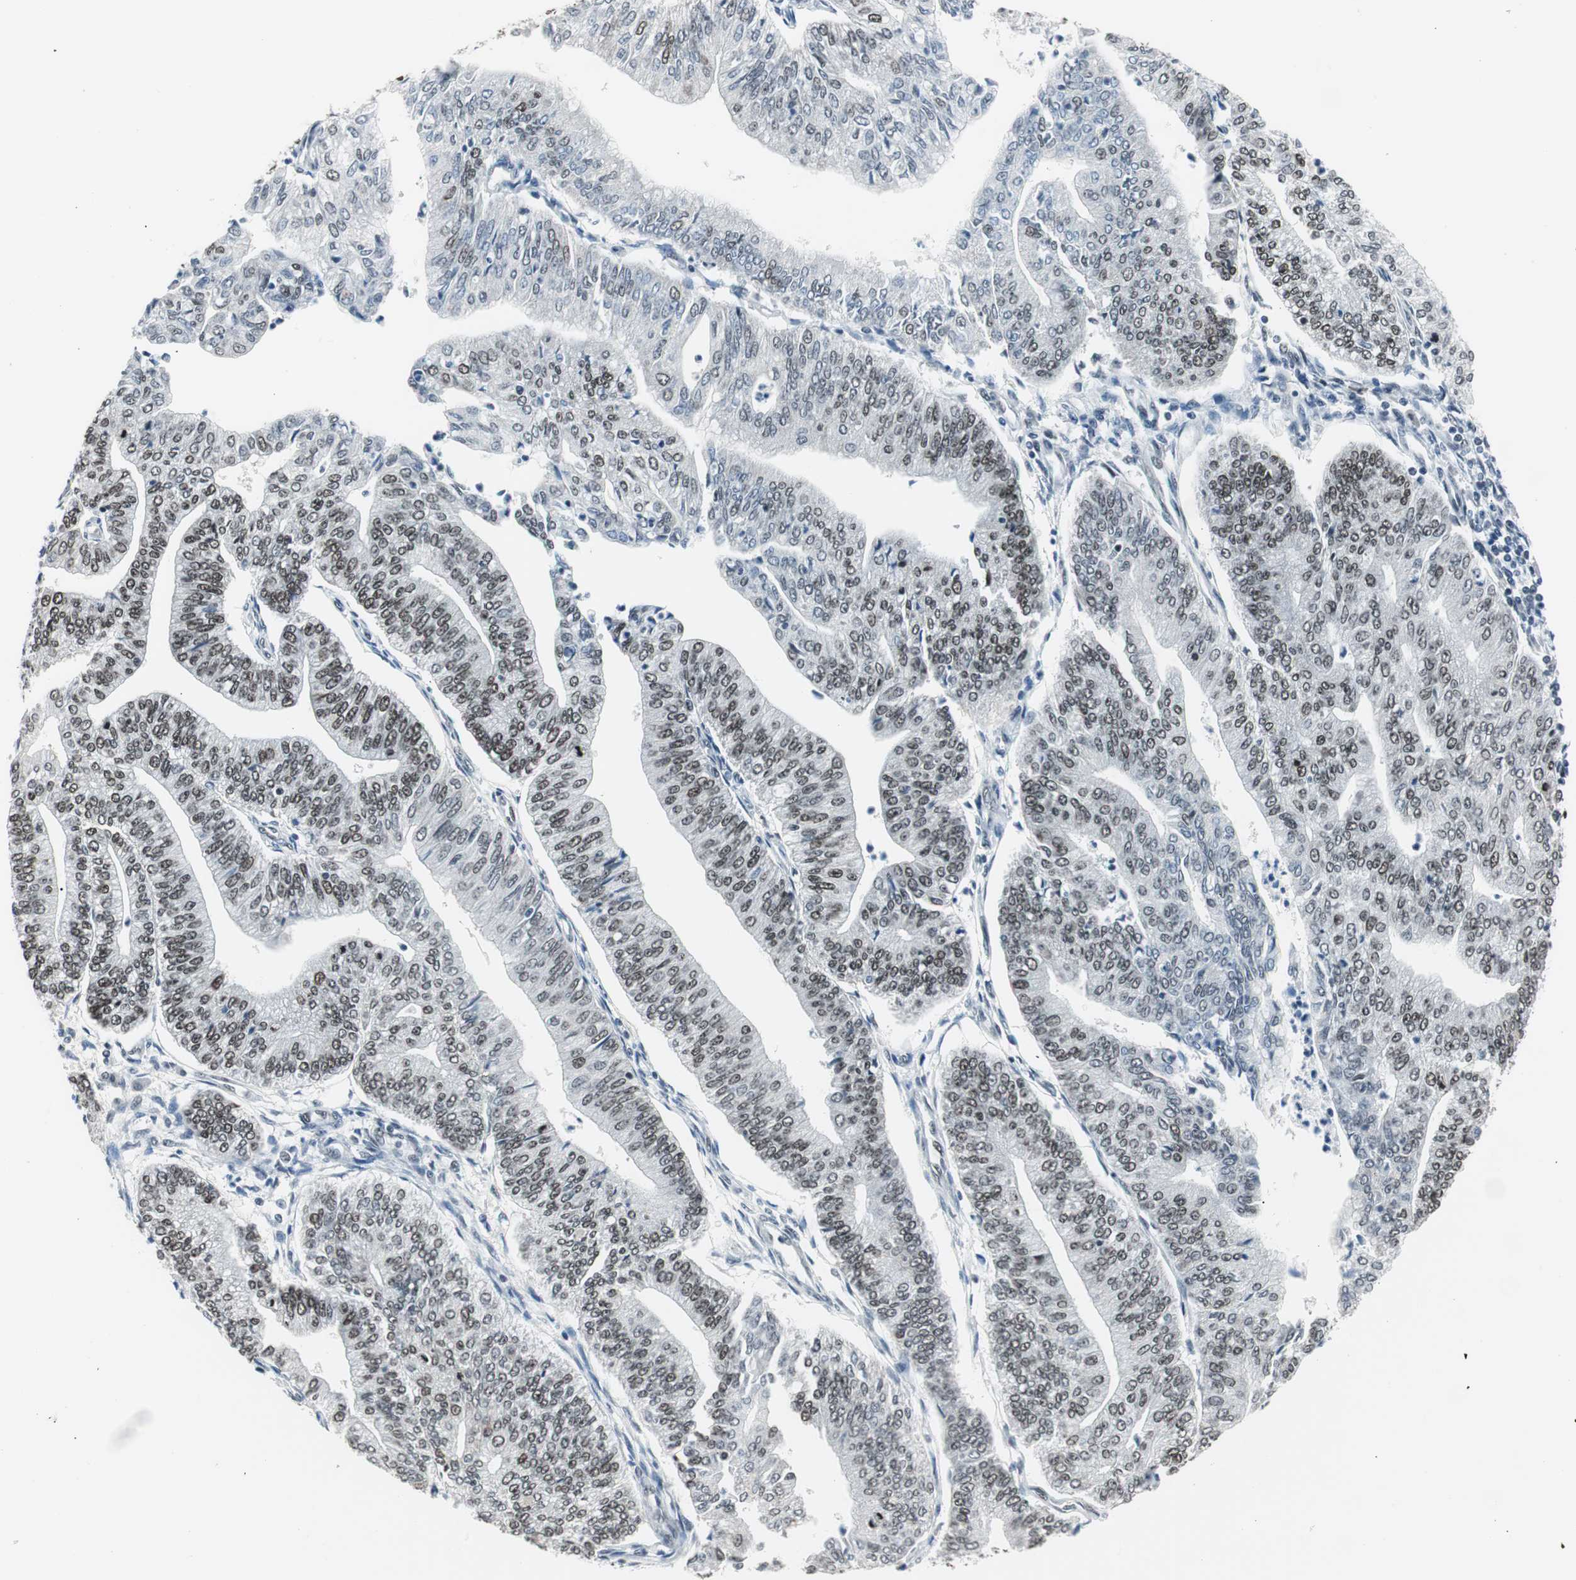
{"staining": {"intensity": "moderate", "quantity": "25%-75%", "location": "nuclear"}, "tissue": "endometrial cancer", "cell_type": "Tumor cells", "image_type": "cancer", "snomed": [{"axis": "morphology", "description": "Adenocarcinoma, NOS"}, {"axis": "topography", "description": "Endometrium"}], "caption": "Adenocarcinoma (endometrial) stained for a protein (brown) shows moderate nuclear positive positivity in about 25%-75% of tumor cells.", "gene": "XRCC1", "patient": {"sex": "female", "age": 59}}